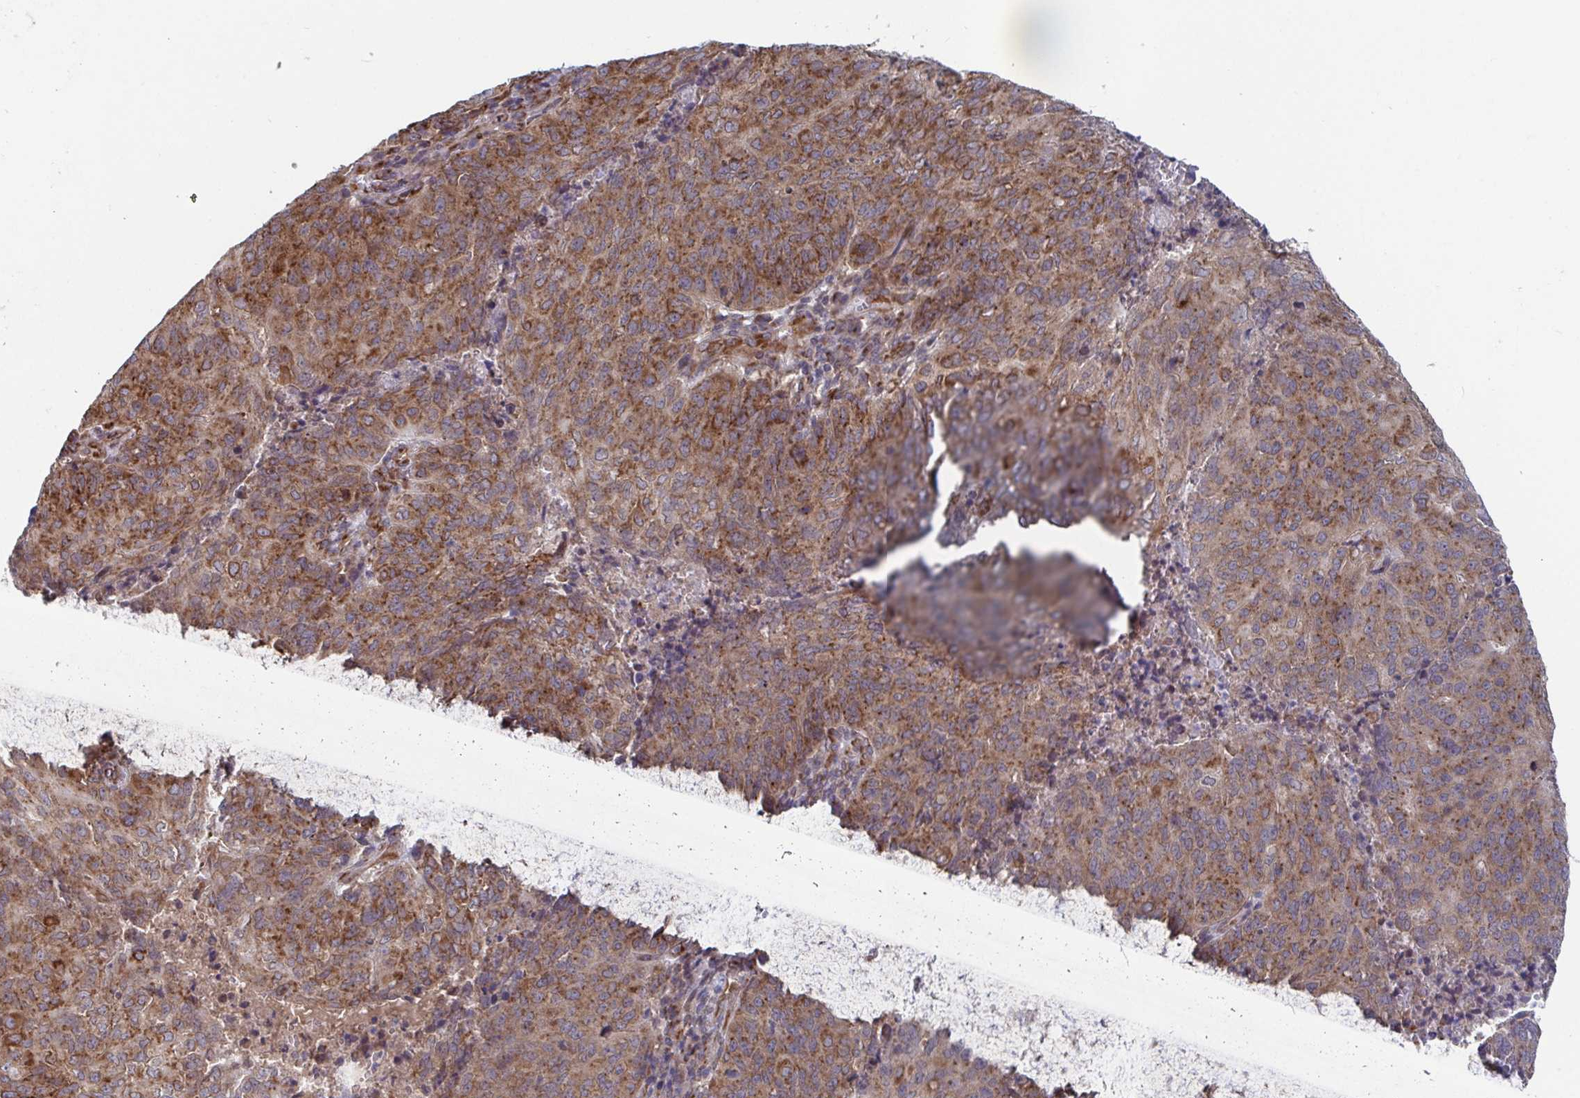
{"staining": {"intensity": "moderate", "quantity": ">75%", "location": "cytoplasmic/membranous"}, "tissue": "endometrial cancer", "cell_type": "Tumor cells", "image_type": "cancer", "snomed": [{"axis": "morphology", "description": "Adenocarcinoma, NOS"}, {"axis": "topography", "description": "Endometrium"}], "caption": "Human adenocarcinoma (endometrial) stained for a protein (brown) displays moderate cytoplasmic/membranous positive expression in about >75% of tumor cells.", "gene": "ATP5MJ", "patient": {"sex": "female", "age": 82}}